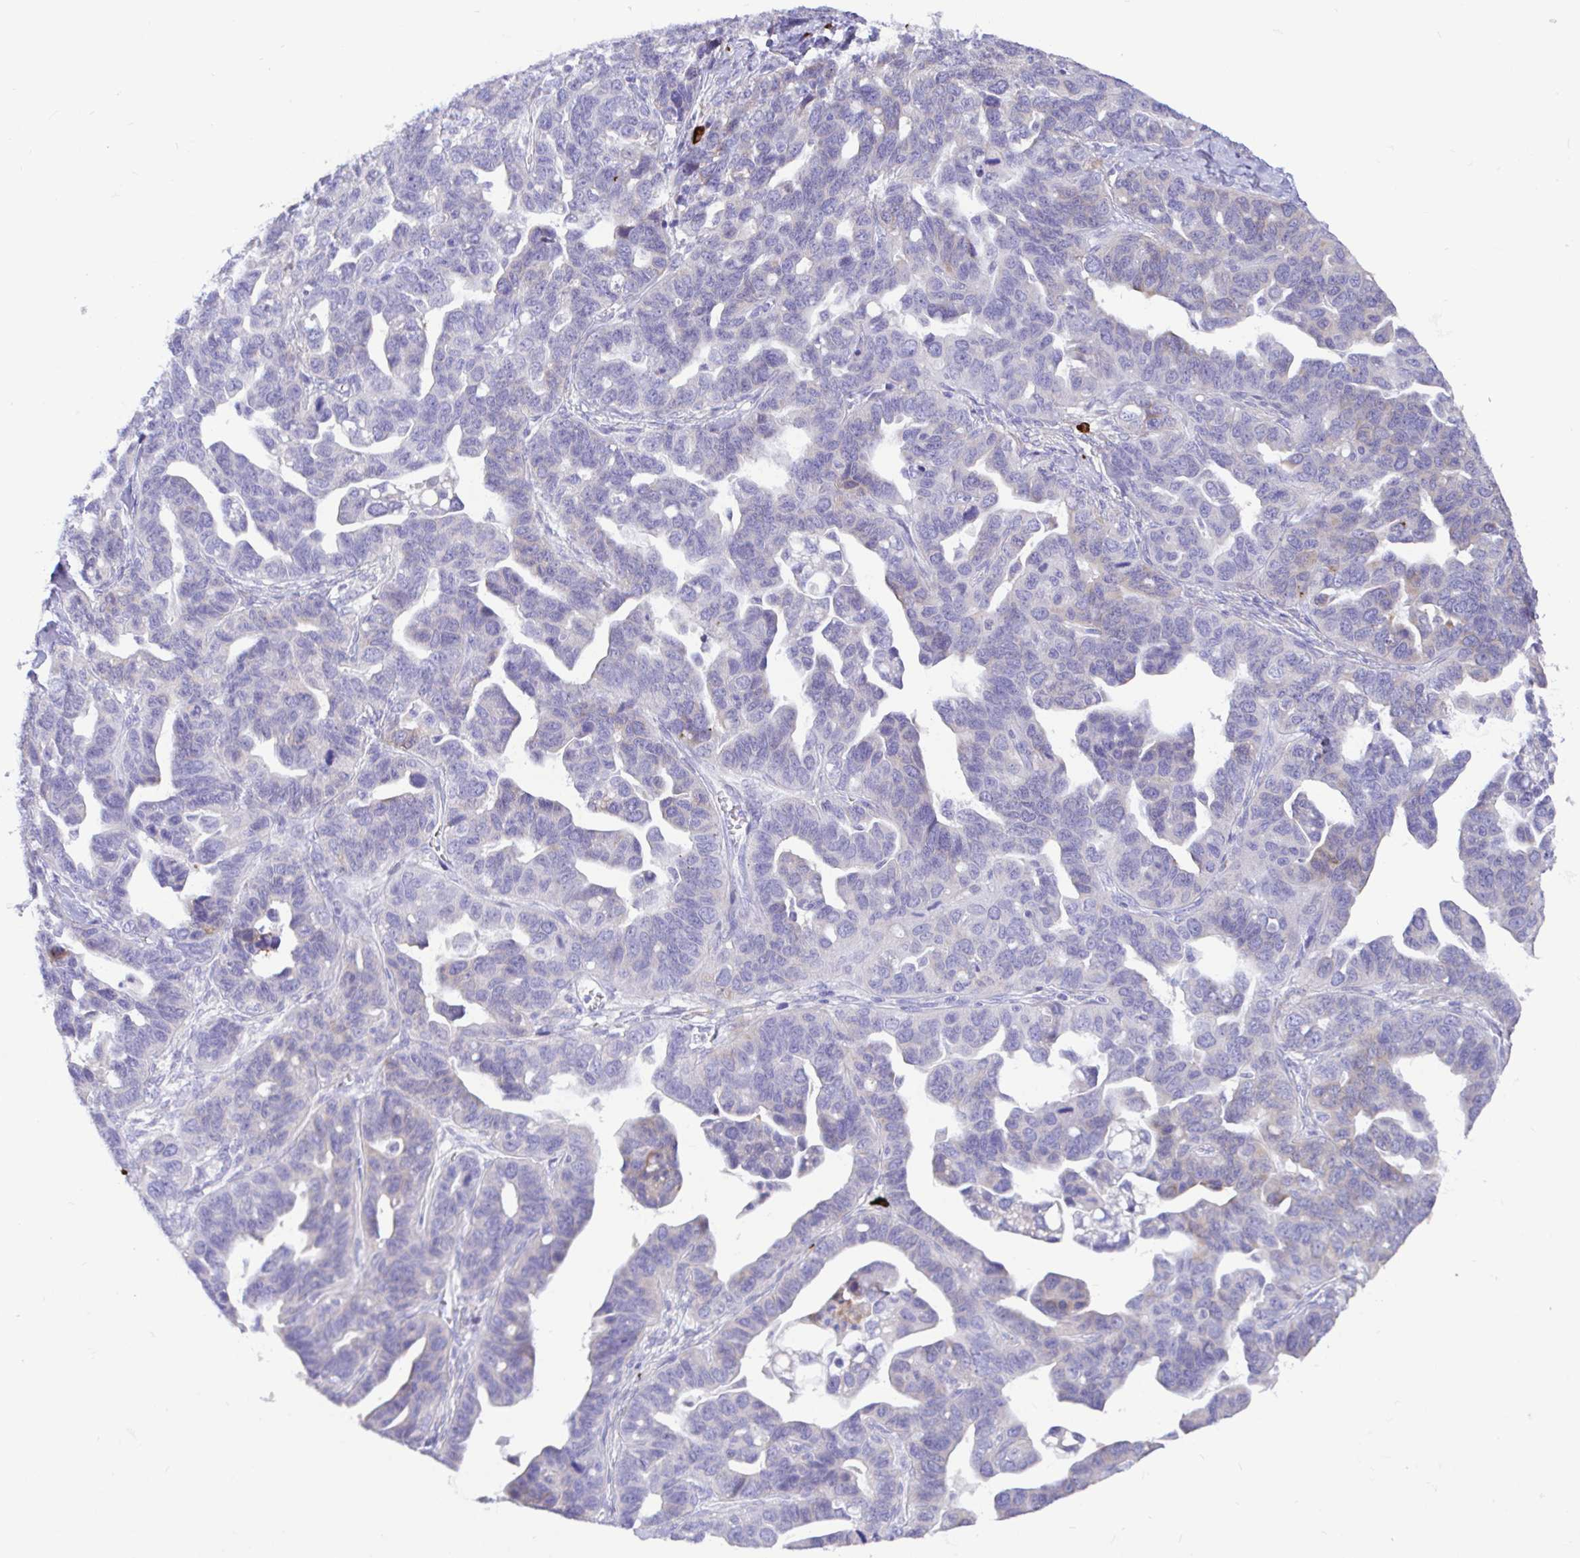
{"staining": {"intensity": "negative", "quantity": "none", "location": "none"}, "tissue": "ovarian cancer", "cell_type": "Tumor cells", "image_type": "cancer", "snomed": [{"axis": "morphology", "description": "Cystadenocarcinoma, serous, NOS"}, {"axis": "topography", "description": "Ovary"}], "caption": "DAB immunohistochemical staining of ovarian serous cystadenocarcinoma shows no significant expression in tumor cells.", "gene": "CCDC62", "patient": {"sex": "female", "age": 69}}